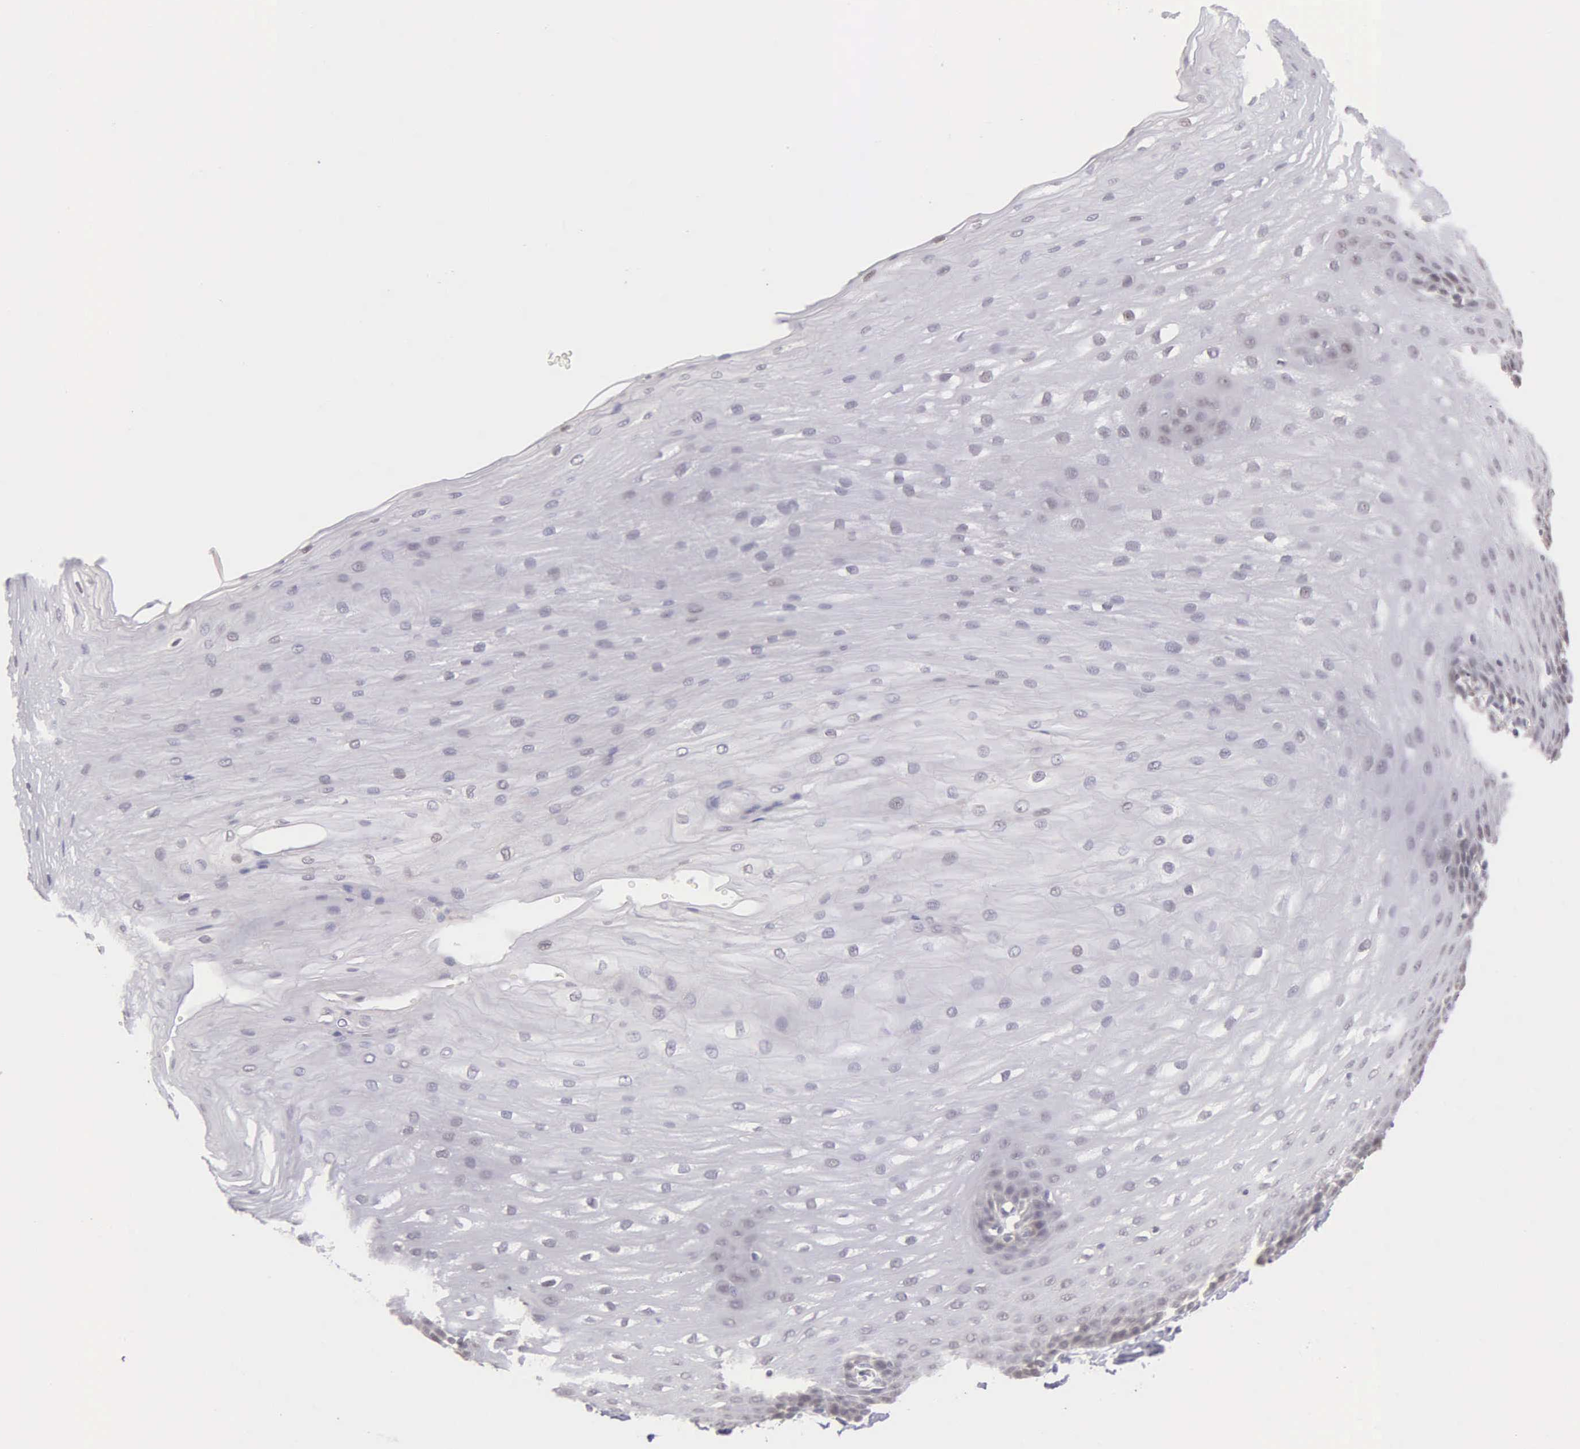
{"staining": {"intensity": "negative", "quantity": "none", "location": "none"}, "tissue": "esophagus", "cell_type": "Squamous epithelial cells", "image_type": "normal", "snomed": [{"axis": "morphology", "description": "Normal tissue, NOS"}, {"axis": "topography", "description": "Esophagus"}], "caption": "Squamous epithelial cells are negative for protein expression in unremarkable human esophagus.", "gene": "BRD1", "patient": {"sex": "male", "age": 70}}